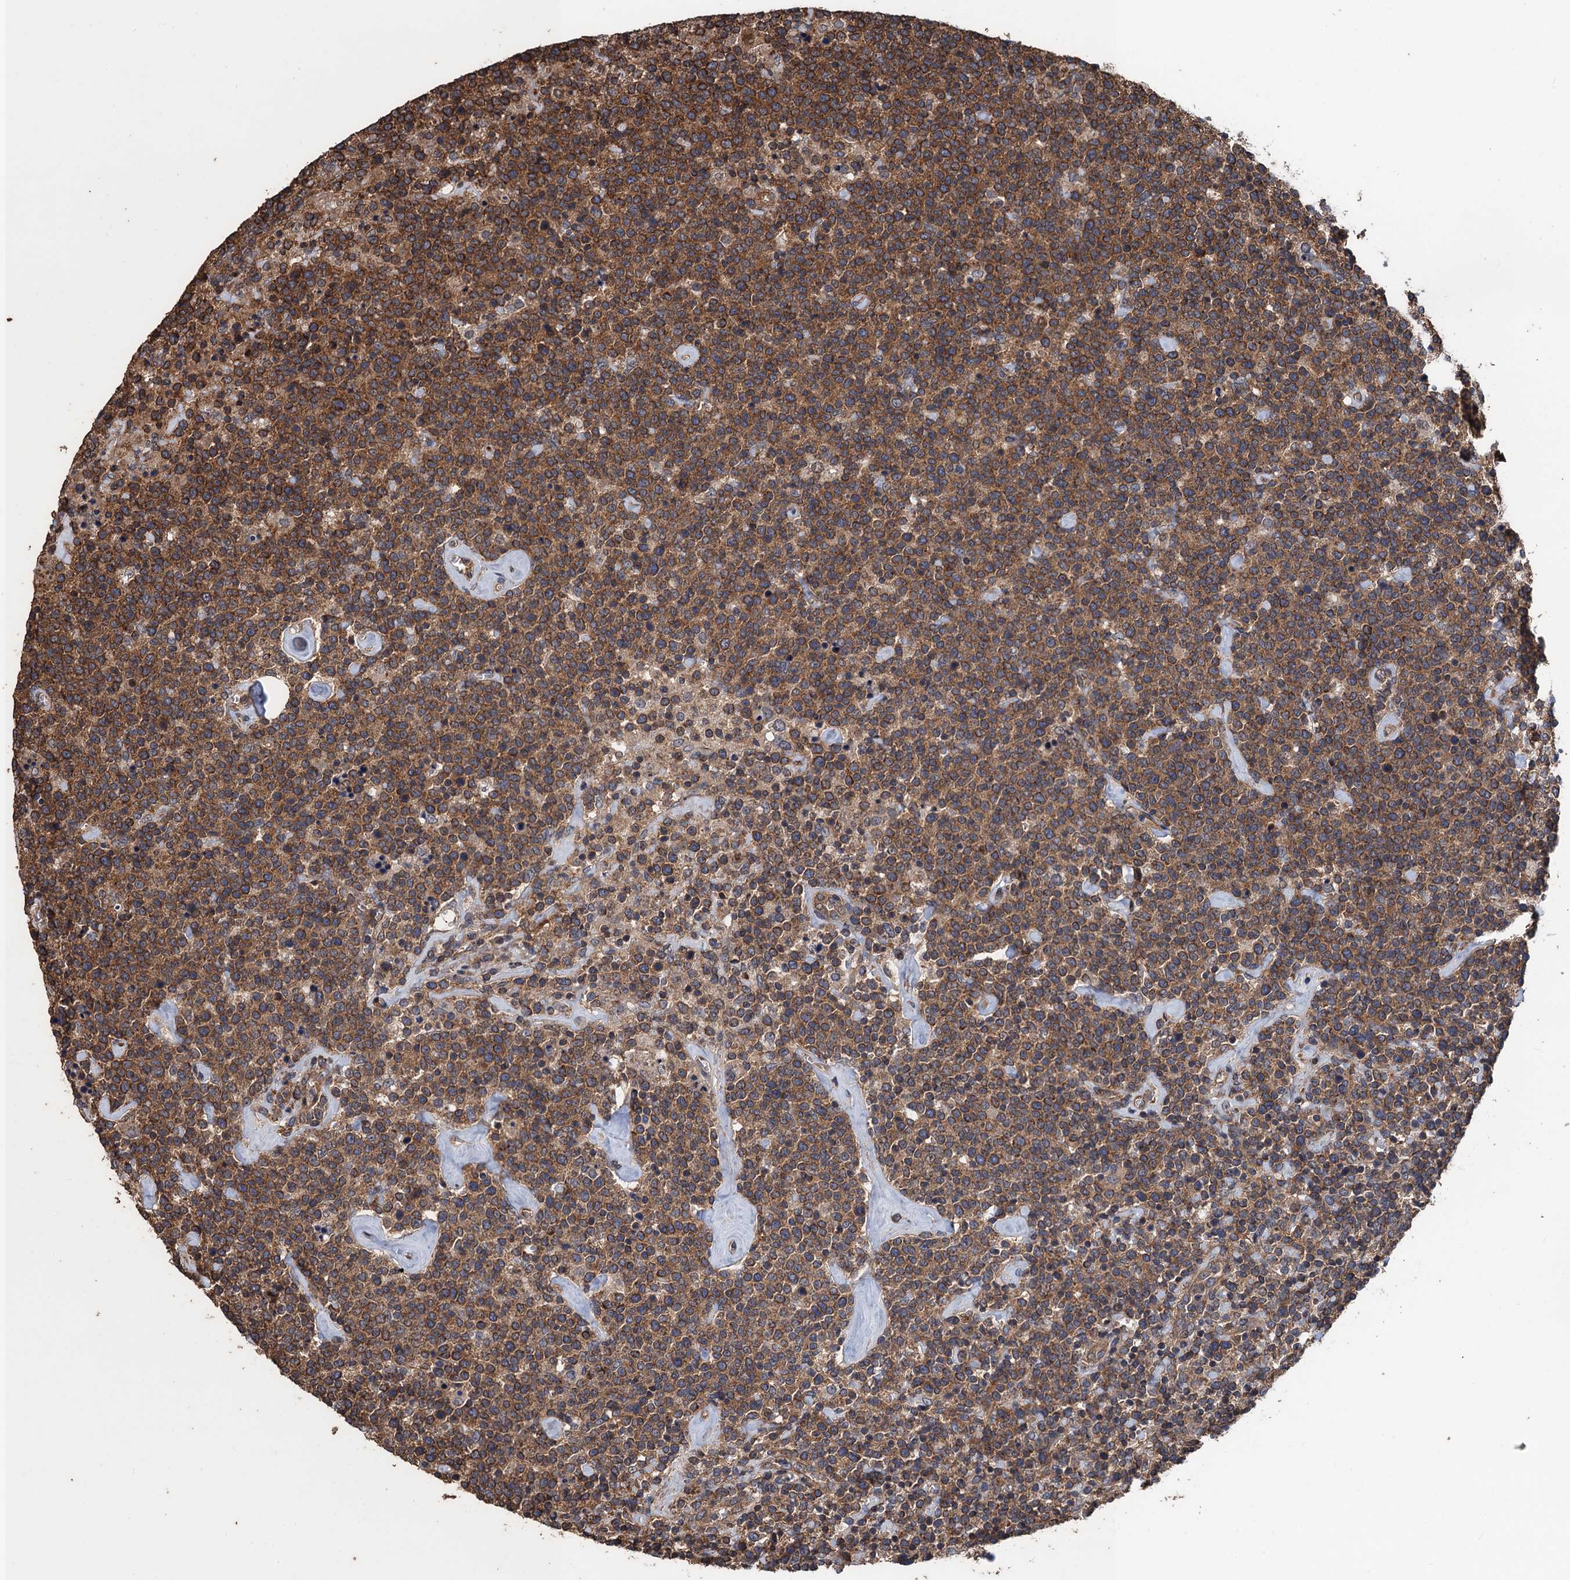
{"staining": {"intensity": "moderate", "quantity": ">75%", "location": "cytoplasmic/membranous"}, "tissue": "lymphoma", "cell_type": "Tumor cells", "image_type": "cancer", "snomed": [{"axis": "morphology", "description": "Malignant lymphoma, non-Hodgkin's type, High grade"}, {"axis": "topography", "description": "Lymph node"}], "caption": "Protein expression by immunohistochemistry (IHC) shows moderate cytoplasmic/membranous staining in about >75% of tumor cells in high-grade malignant lymphoma, non-Hodgkin's type. Using DAB (3,3'-diaminobenzidine) (brown) and hematoxylin (blue) stains, captured at high magnification using brightfield microscopy.", "gene": "PPP4R1", "patient": {"sex": "male", "age": 61}}